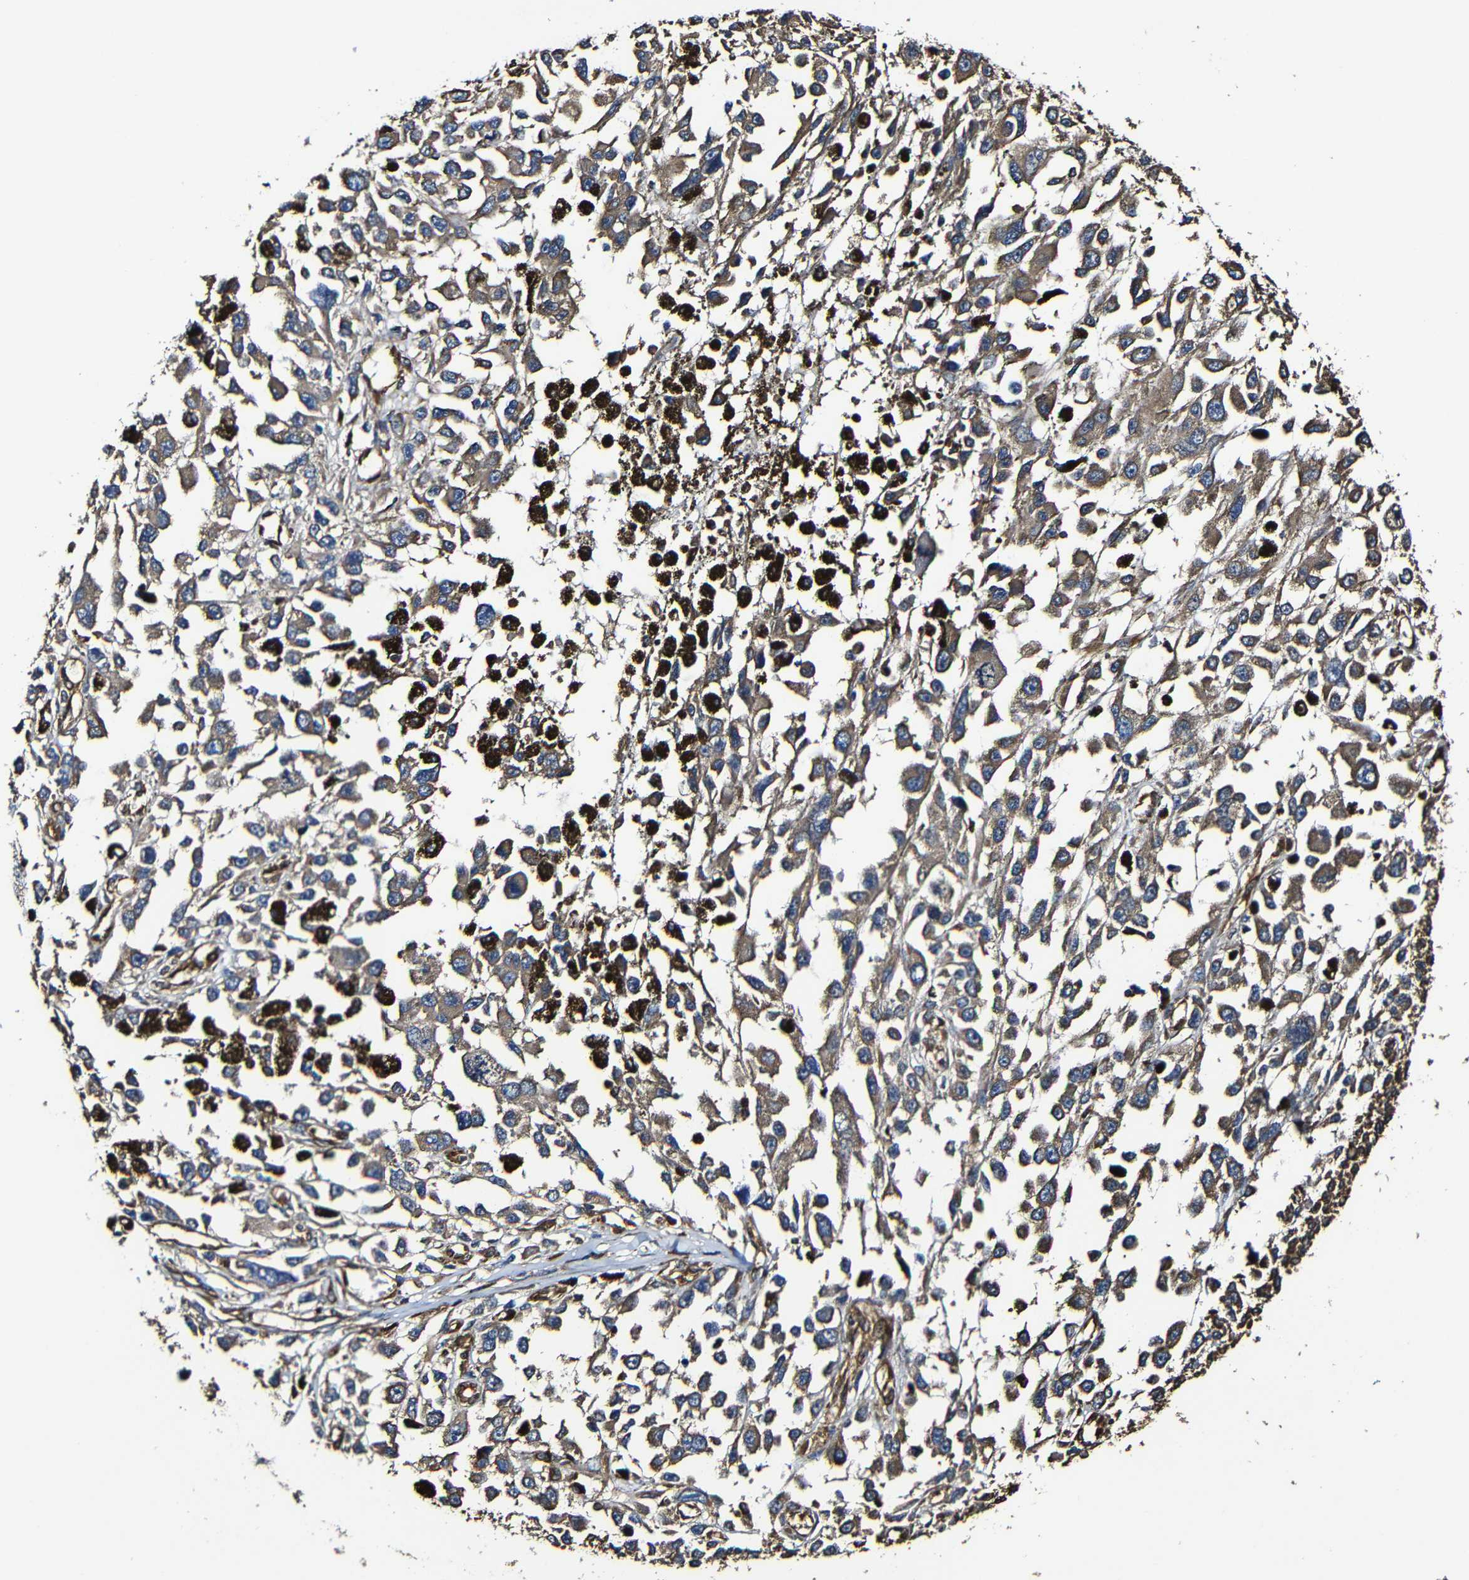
{"staining": {"intensity": "moderate", "quantity": ">75%", "location": "cytoplasmic/membranous"}, "tissue": "melanoma", "cell_type": "Tumor cells", "image_type": "cancer", "snomed": [{"axis": "morphology", "description": "Malignant melanoma, Metastatic site"}, {"axis": "topography", "description": "Lymph node"}], "caption": "Moderate cytoplasmic/membranous positivity for a protein is appreciated in approximately >75% of tumor cells of melanoma using immunohistochemistry (IHC).", "gene": "MSN", "patient": {"sex": "male", "age": 59}}